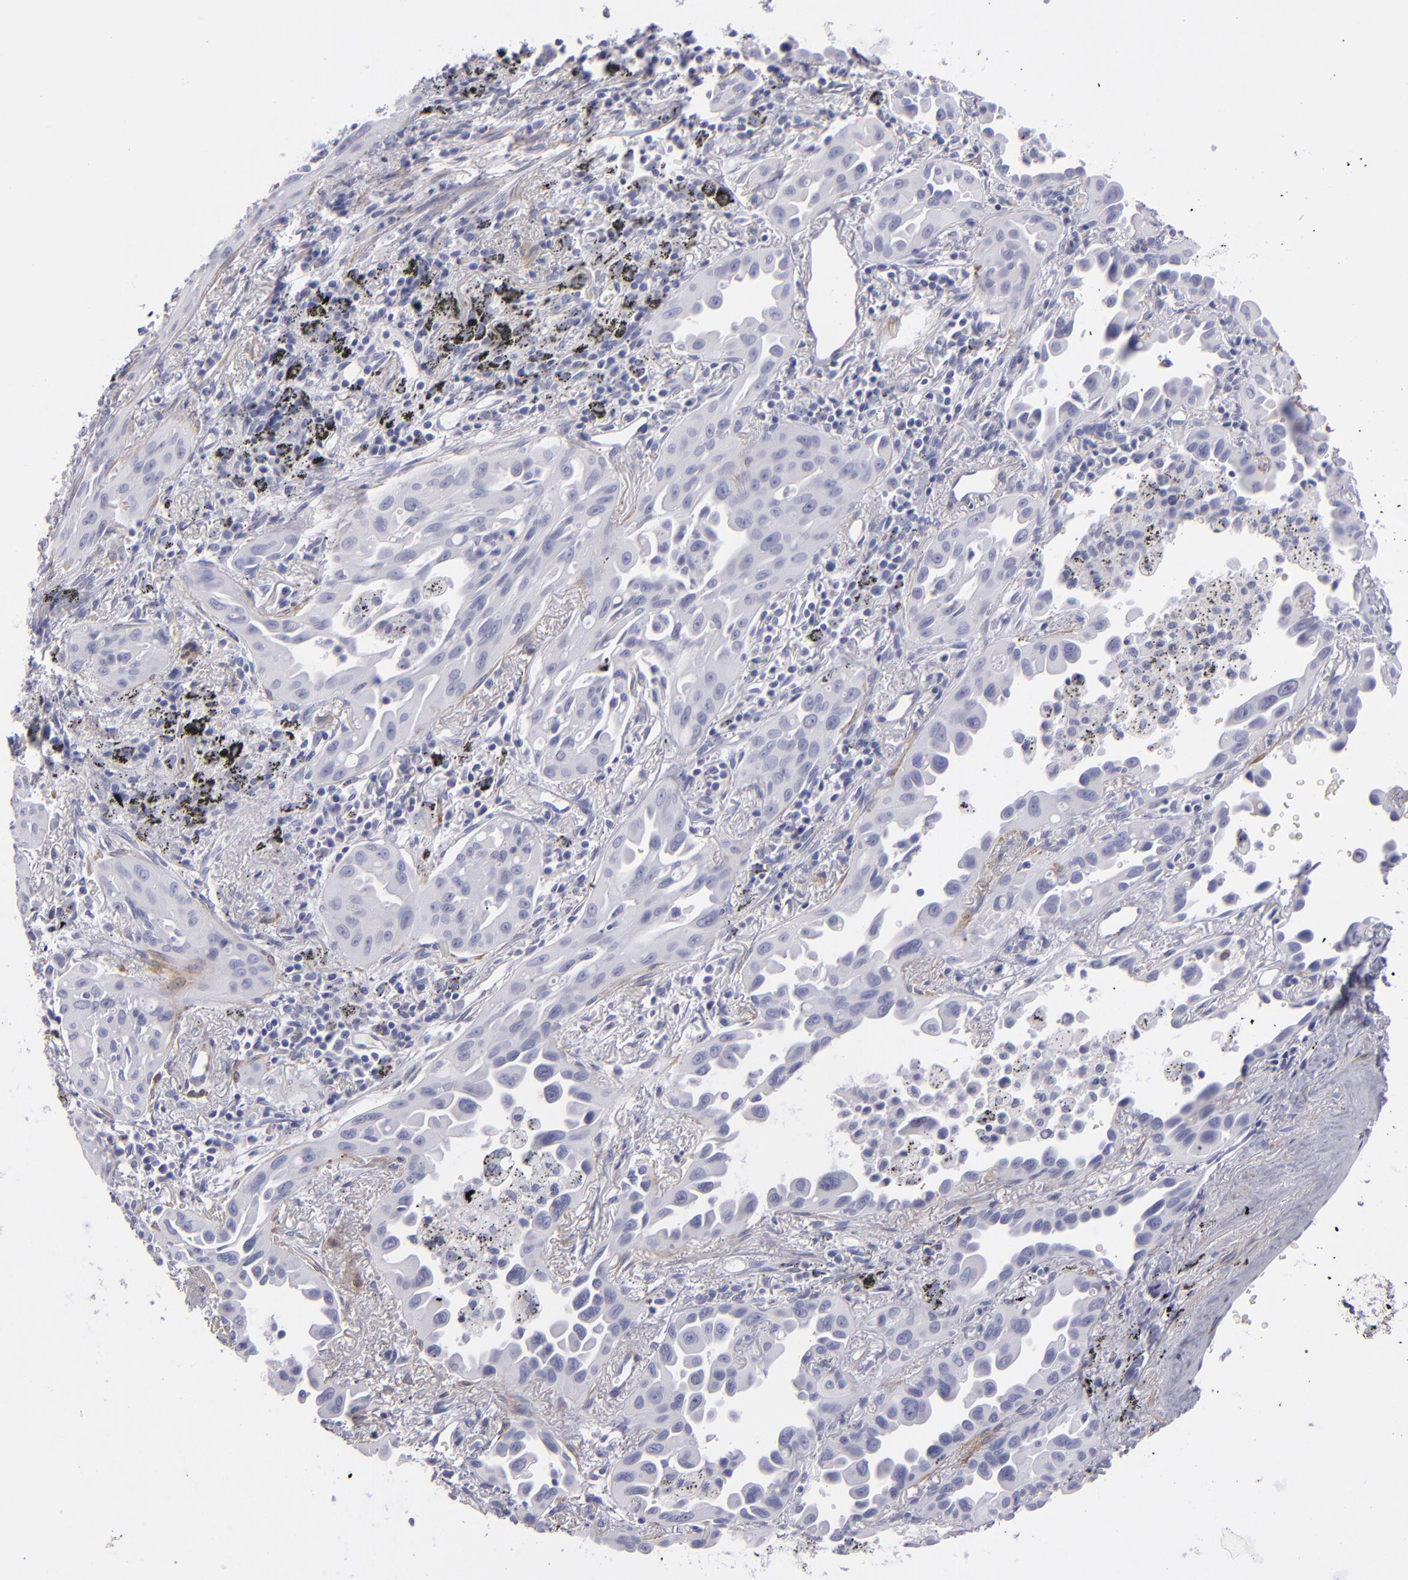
{"staining": {"intensity": "negative", "quantity": "none", "location": "none"}, "tissue": "lung cancer", "cell_type": "Tumor cells", "image_type": "cancer", "snomed": [{"axis": "morphology", "description": "Adenocarcinoma, NOS"}, {"axis": "topography", "description": "Lung"}], "caption": "DAB immunohistochemical staining of lung adenocarcinoma shows no significant expression in tumor cells.", "gene": "MYH11", "patient": {"sex": "male", "age": 68}}